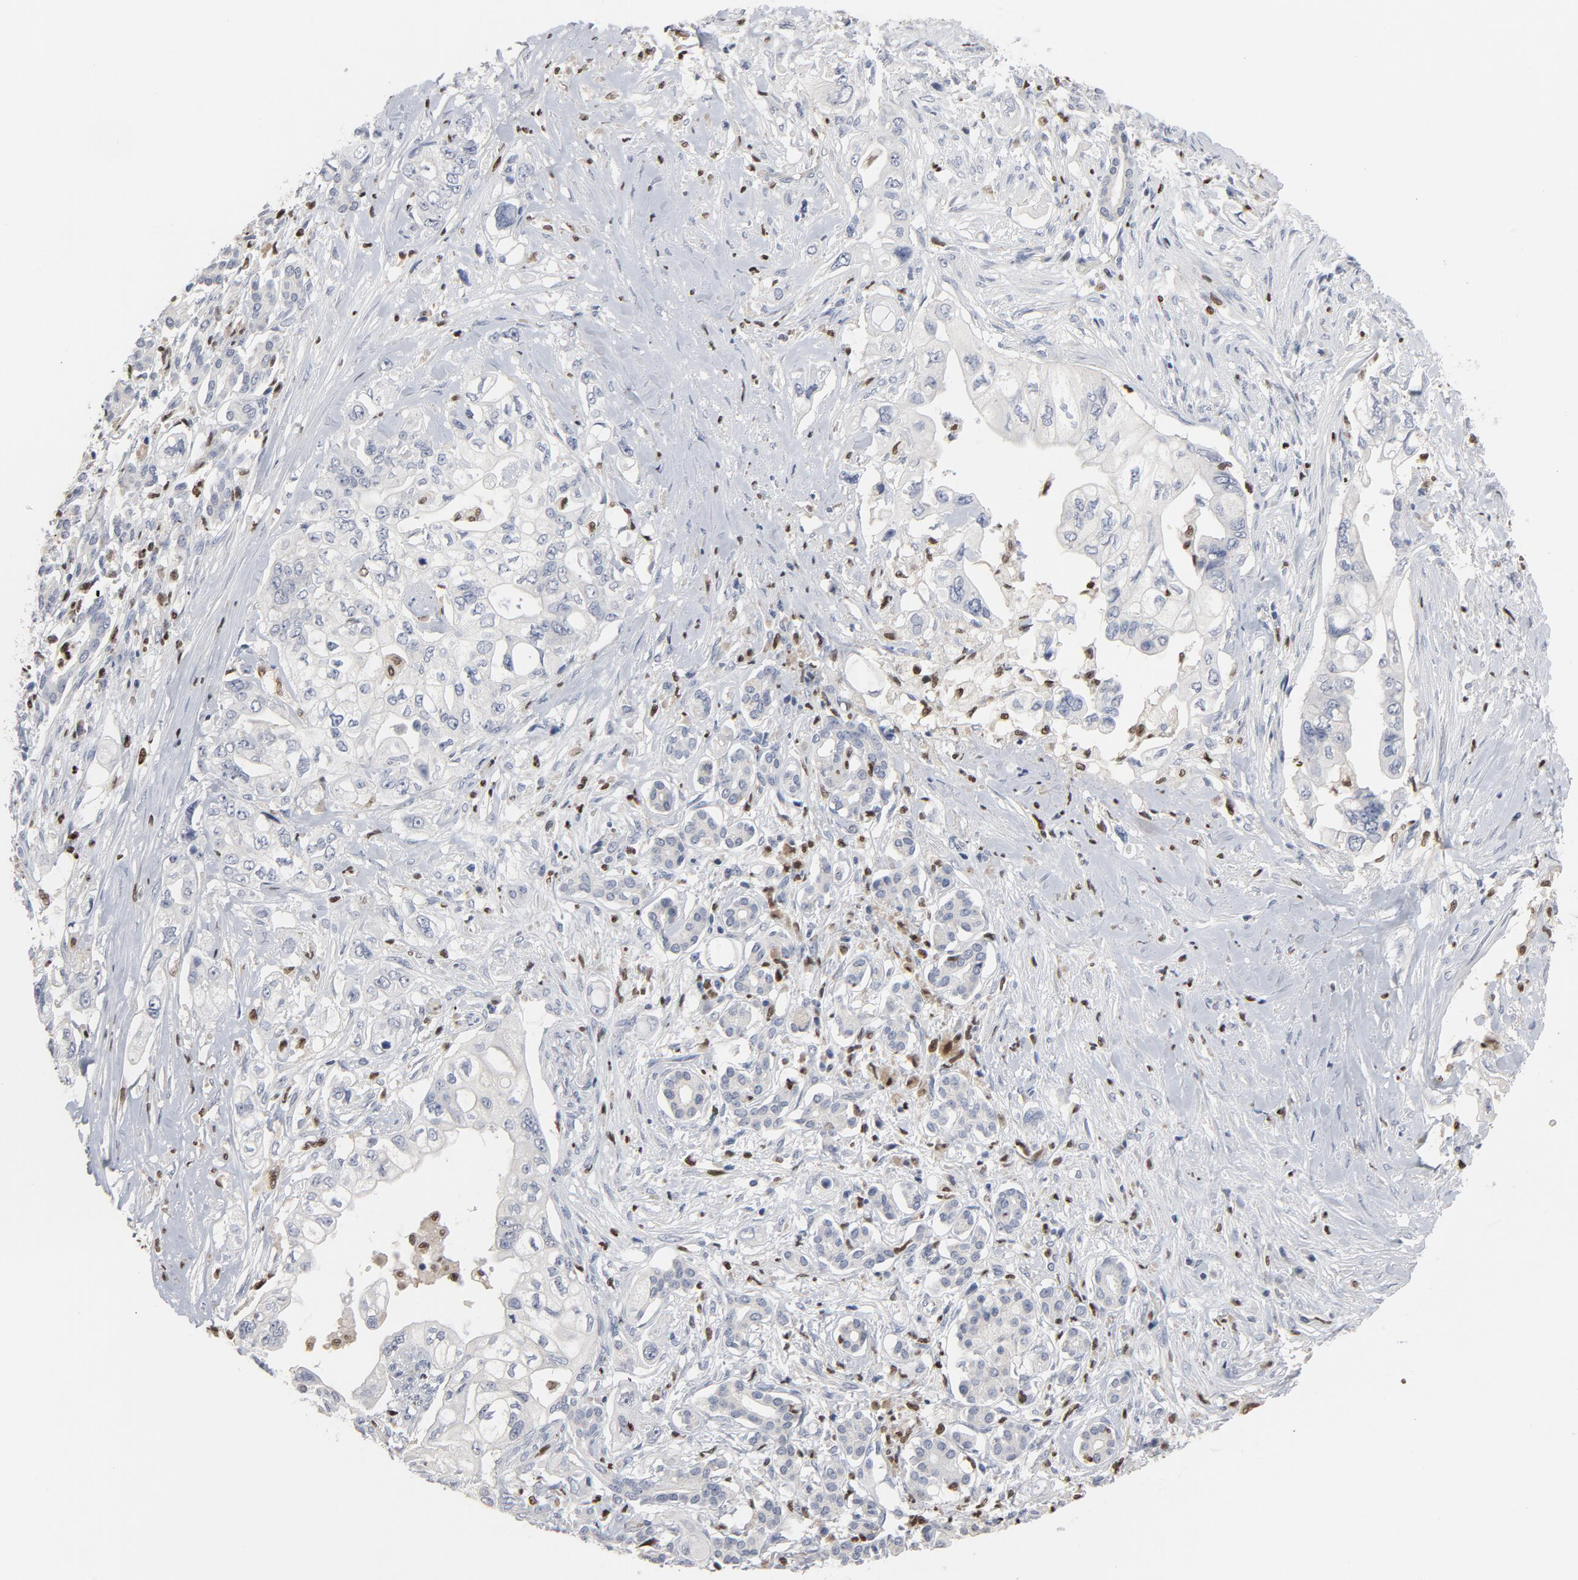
{"staining": {"intensity": "negative", "quantity": "none", "location": "none"}, "tissue": "pancreatic cancer", "cell_type": "Tumor cells", "image_type": "cancer", "snomed": [{"axis": "morphology", "description": "Normal tissue, NOS"}, {"axis": "topography", "description": "Pancreas"}], "caption": "Pancreatic cancer was stained to show a protein in brown. There is no significant positivity in tumor cells. The staining is performed using DAB brown chromogen with nuclei counter-stained in using hematoxylin.", "gene": "SPI1", "patient": {"sex": "male", "age": 42}}